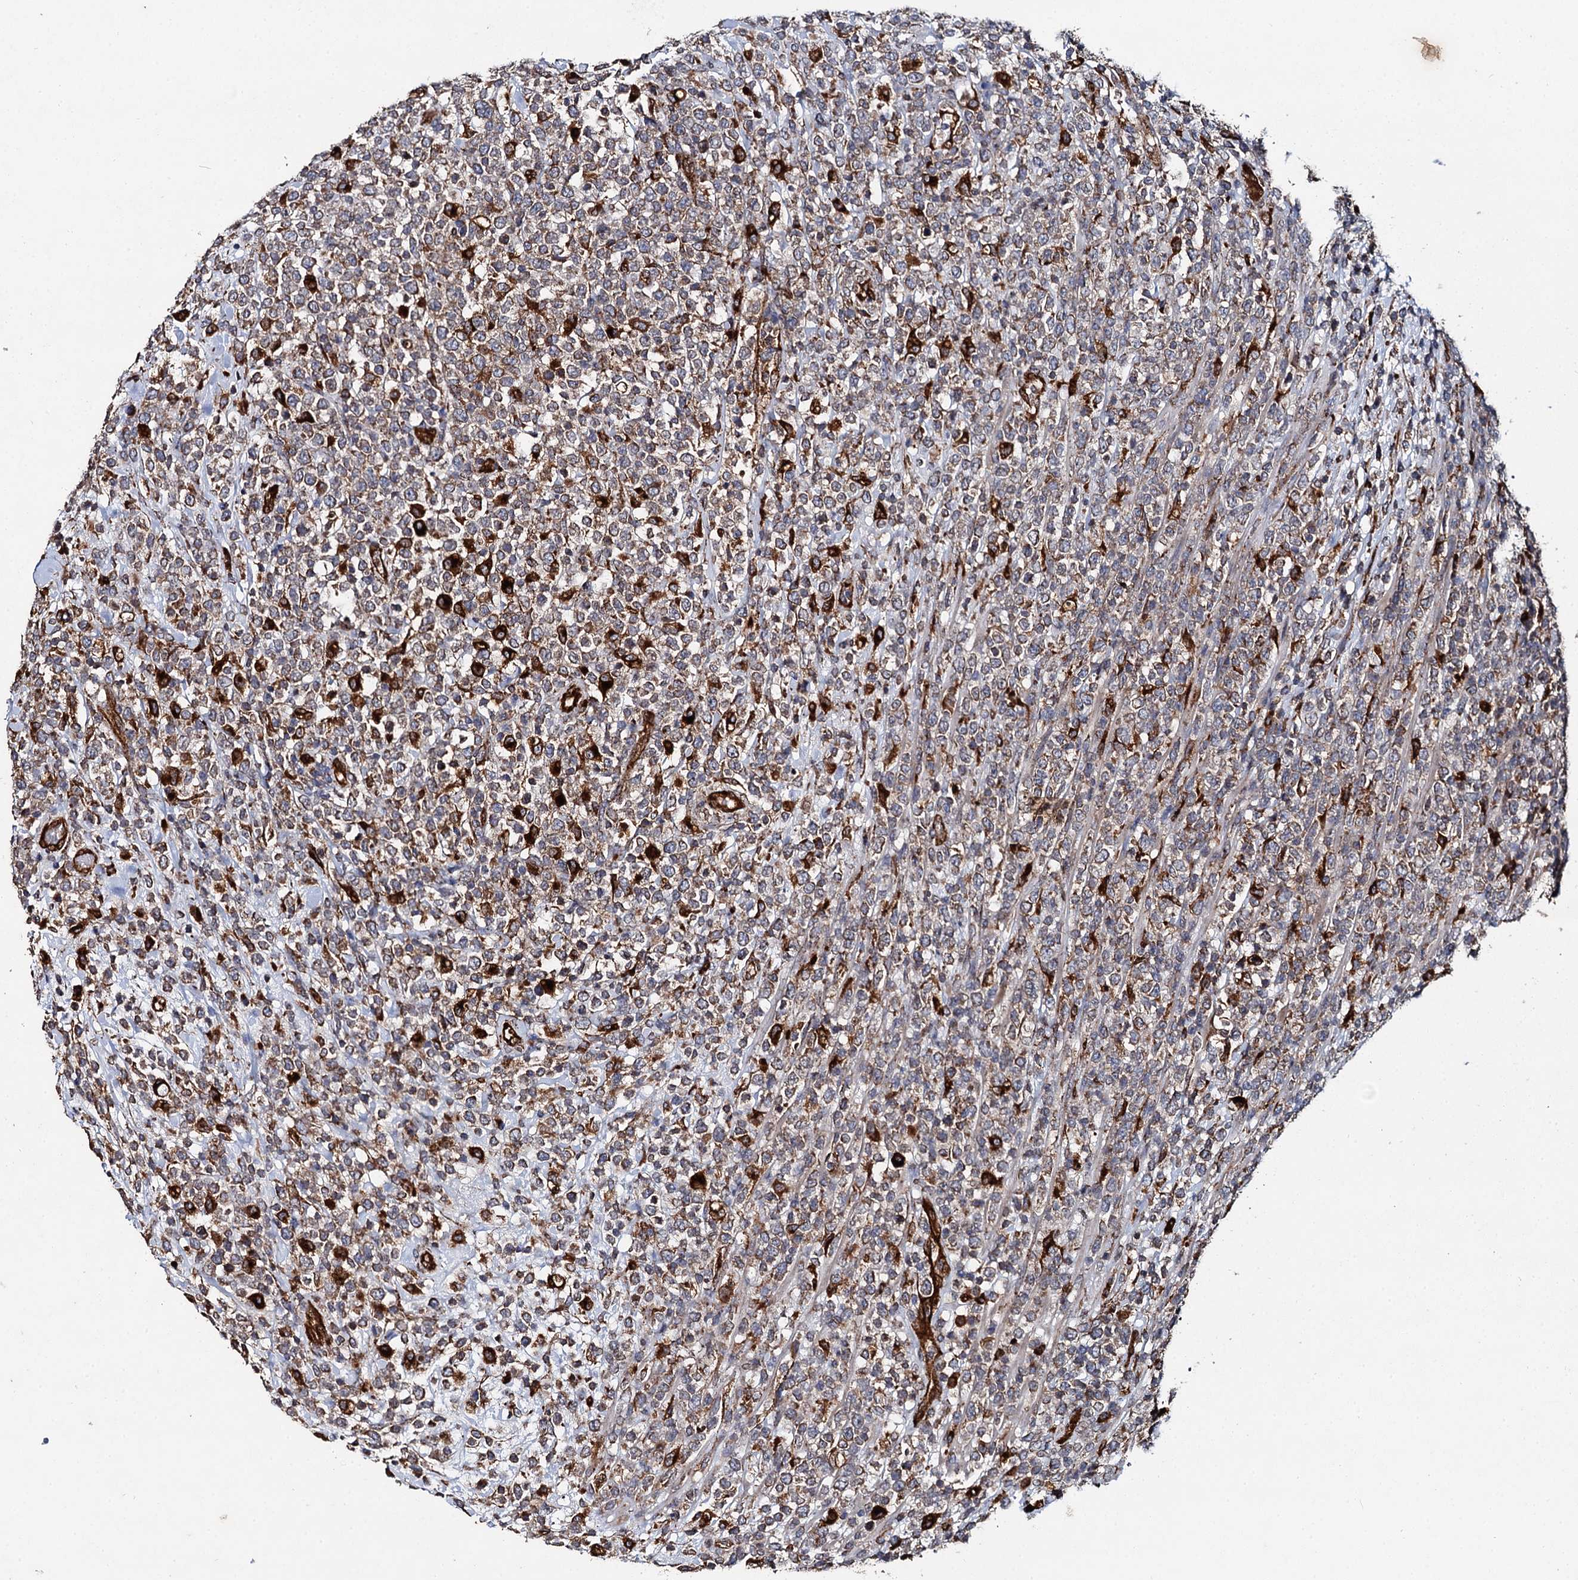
{"staining": {"intensity": "strong", "quantity": "25%-75%", "location": "cytoplasmic/membranous"}, "tissue": "lymphoma", "cell_type": "Tumor cells", "image_type": "cancer", "snomed": [{"axis": "morphology", "description": "Malignant lymphoma, non-Hodgkin's type, High grade"}, {"axis": "topography", "description": "Colon"}], "caption": "Immunohistochemical staining of human lymphoma reveals strong cytoplasmic/membranous protein positivity in about 25%-75% of tumor cells. (Stains: DAB in brown, nuclei in blue, Microscopy: brightfield microscopy at high magnification).", "gene": "GBA1", "patient": {"sex": "female", "age": 53}}